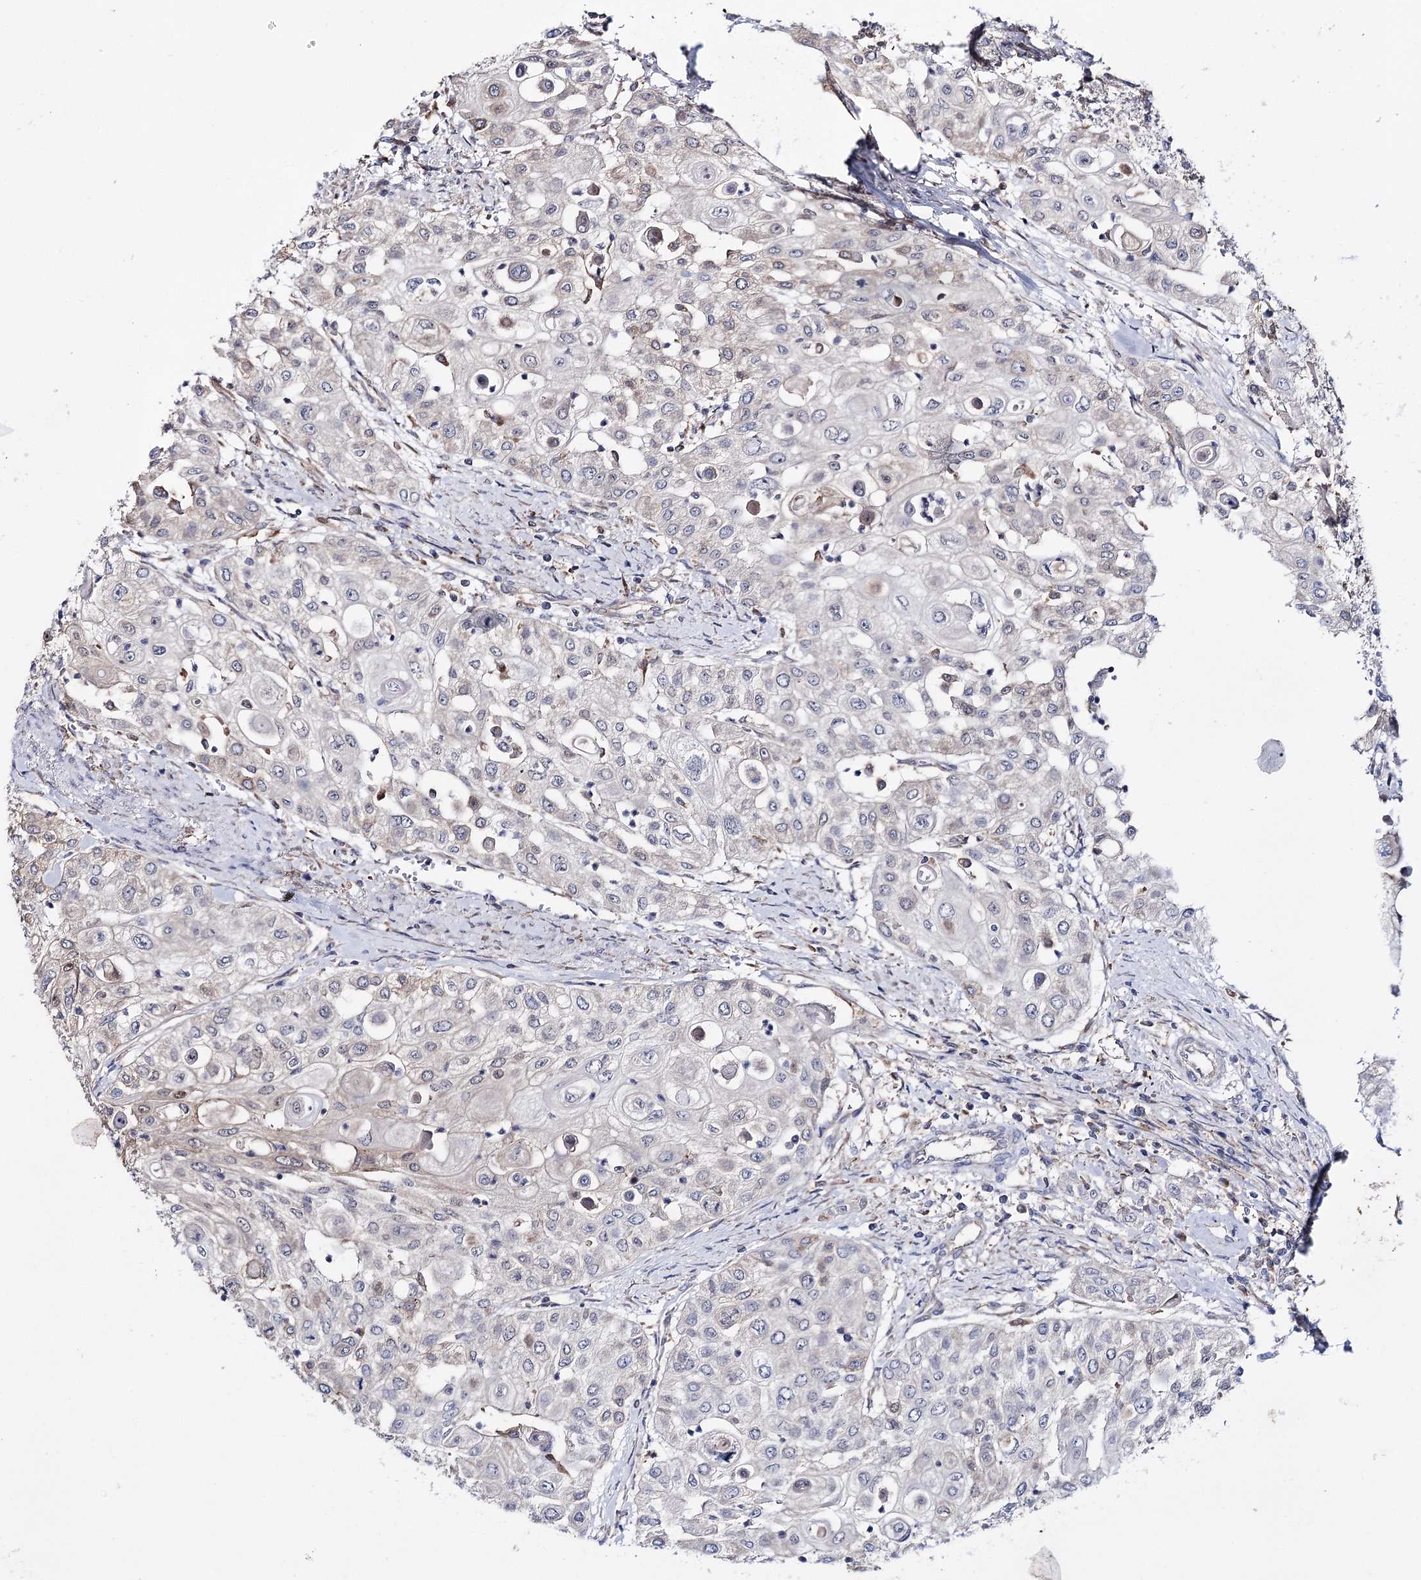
{"staining": {"intensity": "weak", "quantity": "<25%", "location": "cytoplasmic/membranous"}, "tissue": "urothelial cancer", "cell_type": "Tumor cells", "image_type": "cancer", "snomed": [{"axis": "morphology", "description": "Urothelial carcinoma, High grade"}, {"axis": "topography", "description": "Urinary bladder"}], "caption": "Immunohistochemistry micrograph of neoplastic tissue: urothelial cancer stained with DAB displays no significant protein positivity in tumor cells.", "gene": "PTER", "patient": {"sex": "female", "age": 79}}